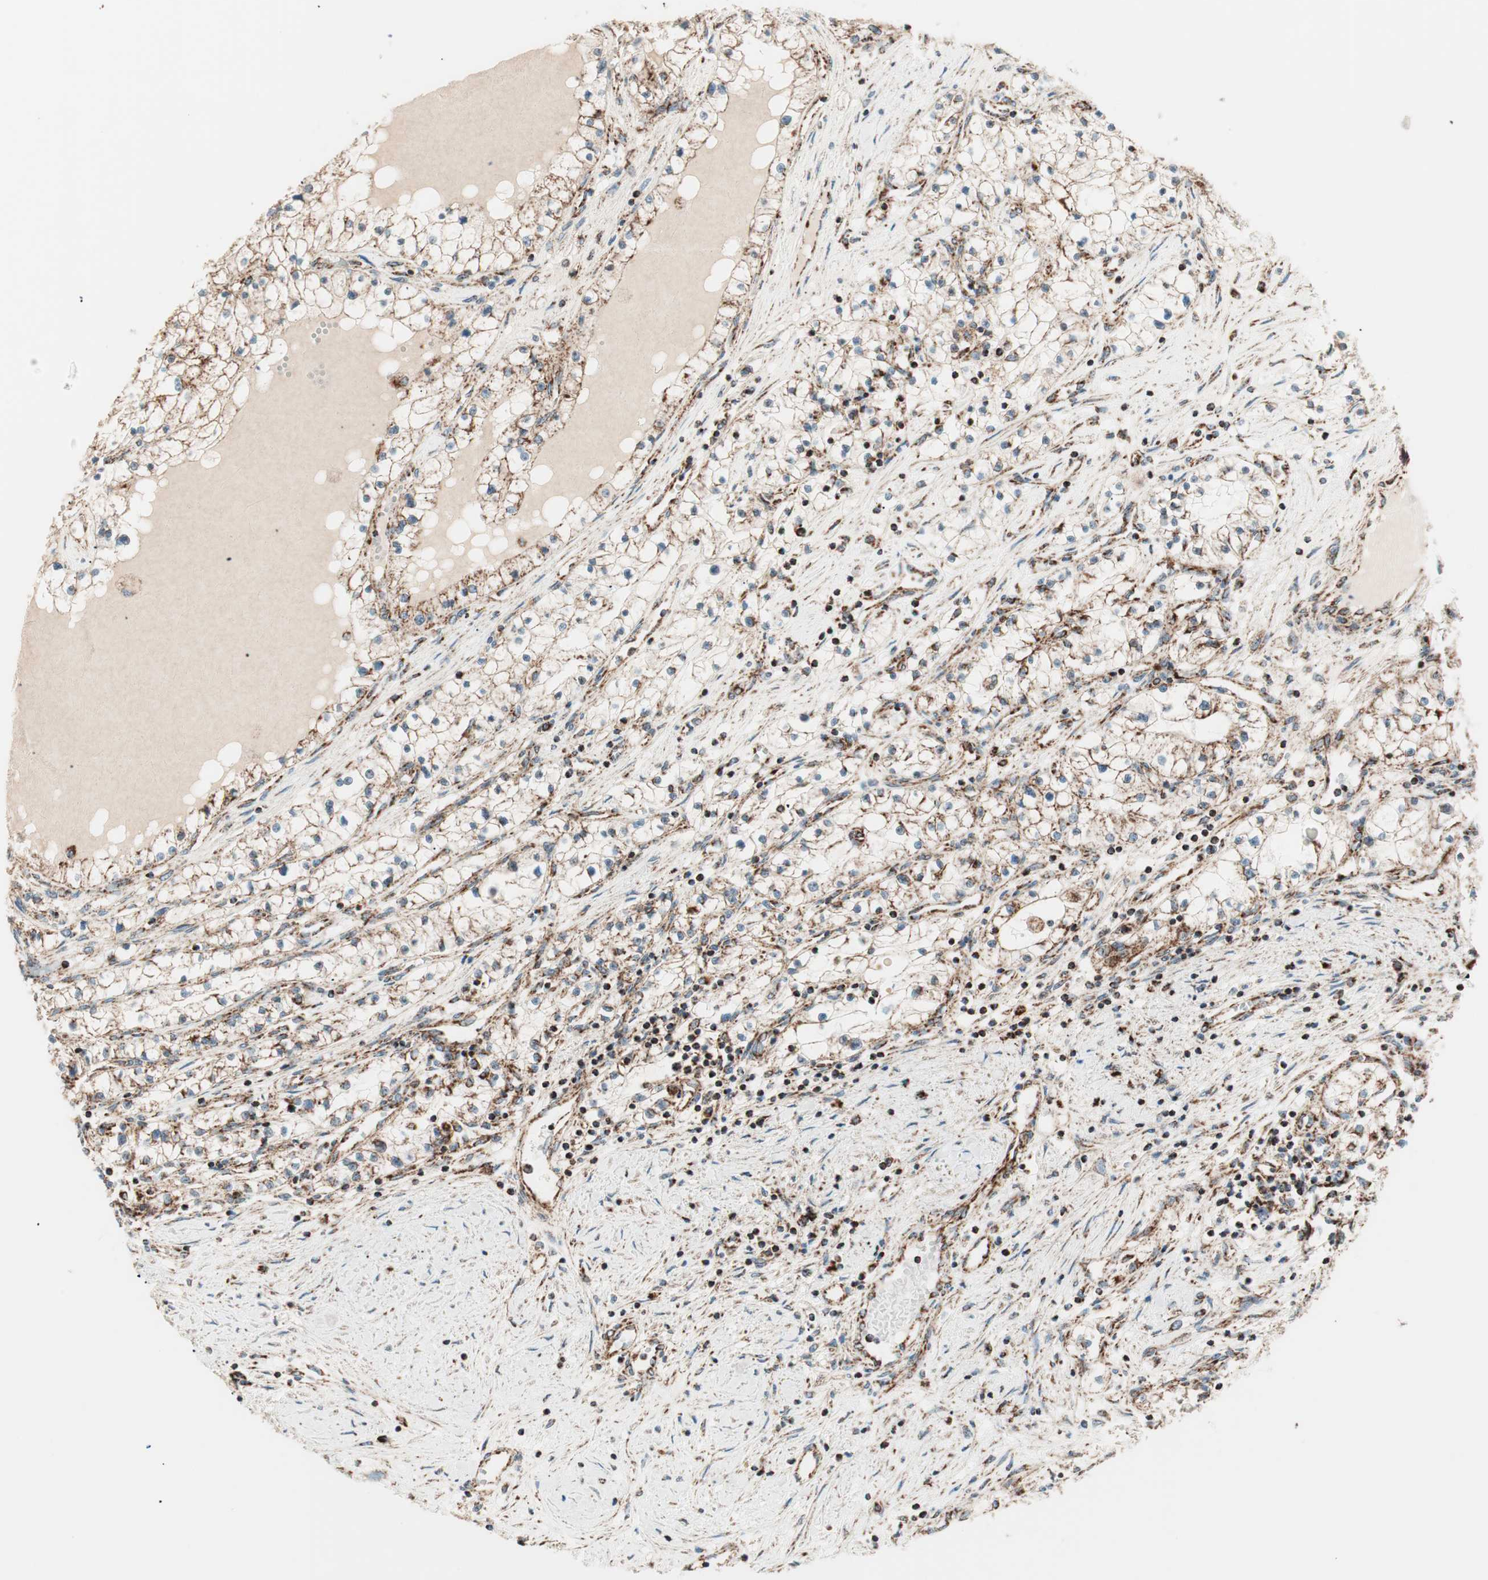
{"staining": {"intensity": "moderate", "quantity": ">75%", "location": "cytoplasmic/membranous"}, "tissue": "renal cancer", "cell_type": "Tumor cells", "image_type": "cancer", "snomed": [{"axis": "morphology", "description": "Adenocarcinoma, NOS"}, {"axis": "topography", "description": "Kidney"}], "caption": "Immunohistochemical staining of renal cancer (adenocarcinoma) exhibits moderate cytoplasmic/membranous protein positivity in about >75% of tumor cells.", "gene": "TOMM22", "patient": {"sex": "male", "age": 68}}